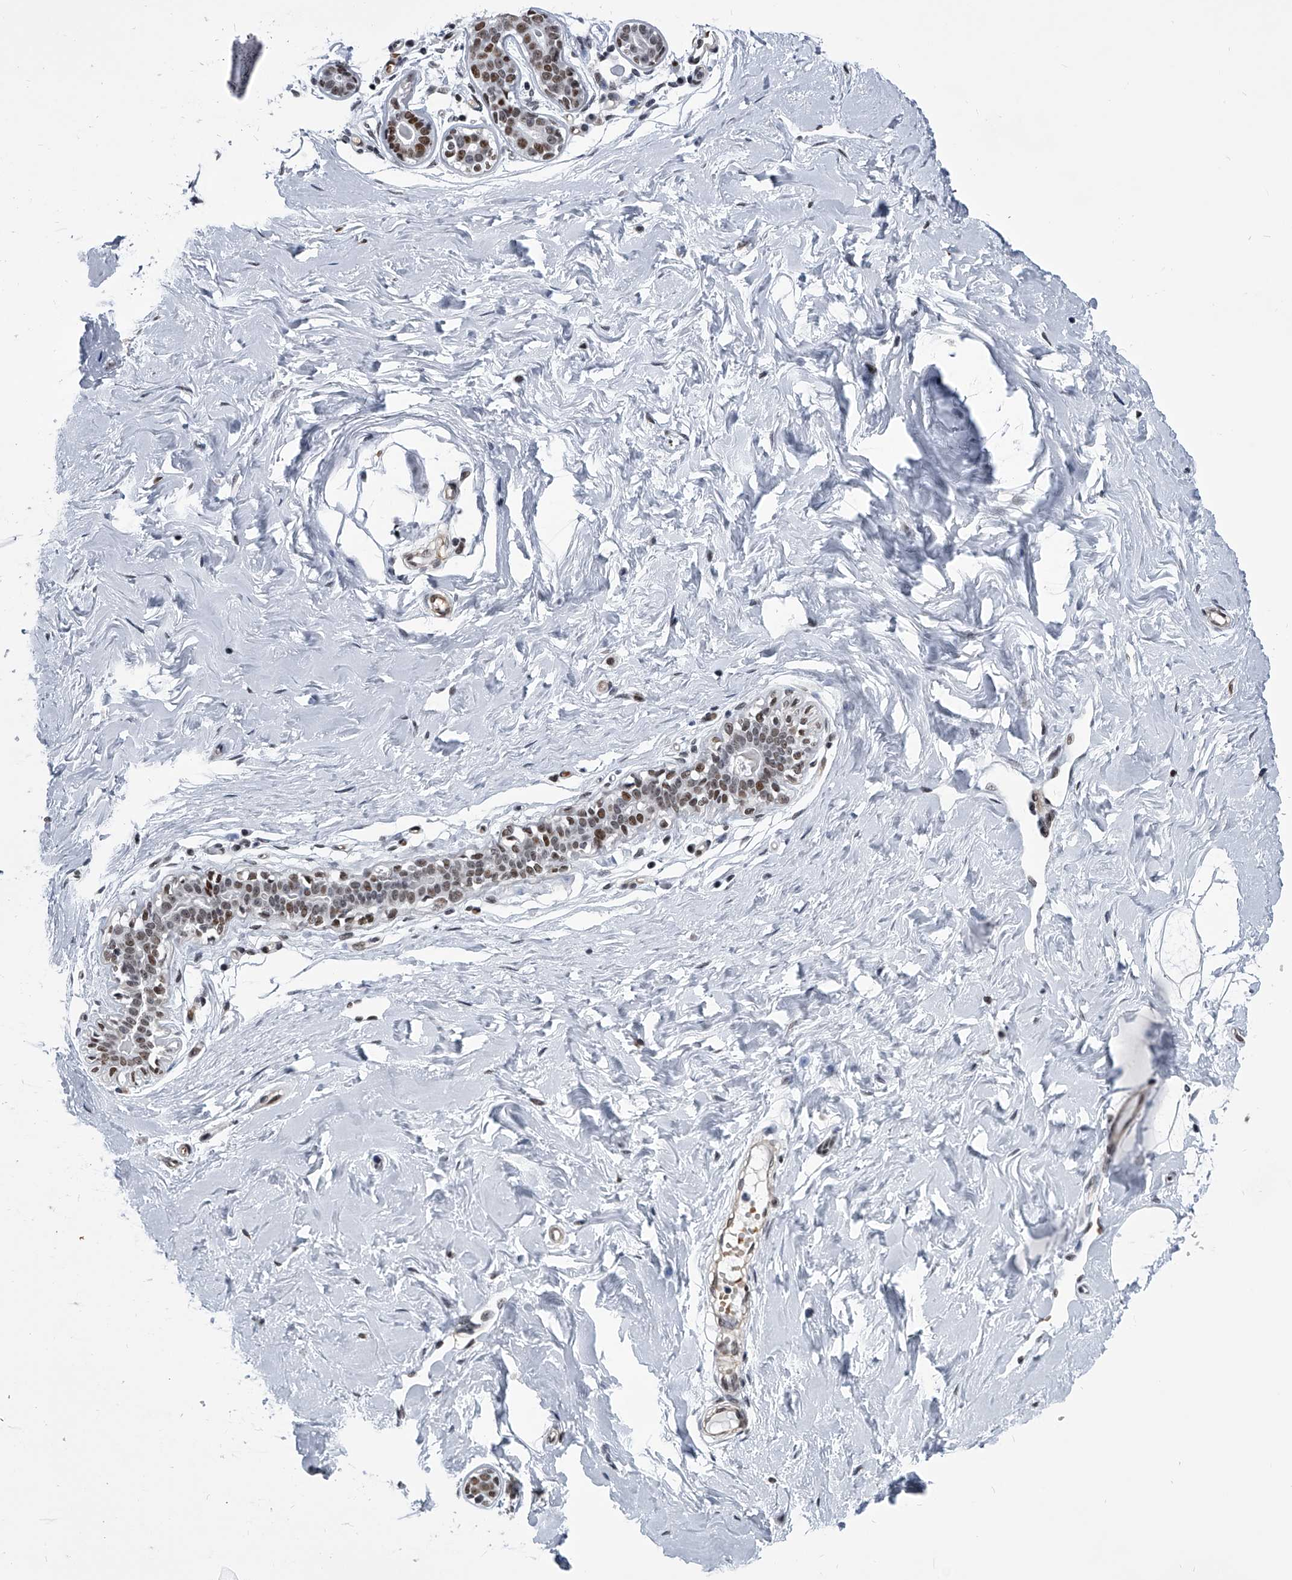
{"staining": {"intensity": "moderate", "quantity": ">75%", "location": "nuclear"}, "tissue": "breast", "cell_type": "Adipocytes", "image_type": "normal", "snomed": [{"axis": "morphology", "description": "Normal tissue, NOS"}, {"axis": "morphology", "description": "Adenoma, NOS"}, {"axis": "topography", "description": "Breast"}], "caption": "Immunohistochemistry (IHC) of normal human breast shows medium levels of moderate nuclear staining in about >75% of adipocytes.", "gene": "SIM2", "patient": {"sex": "female", "age": 23}}